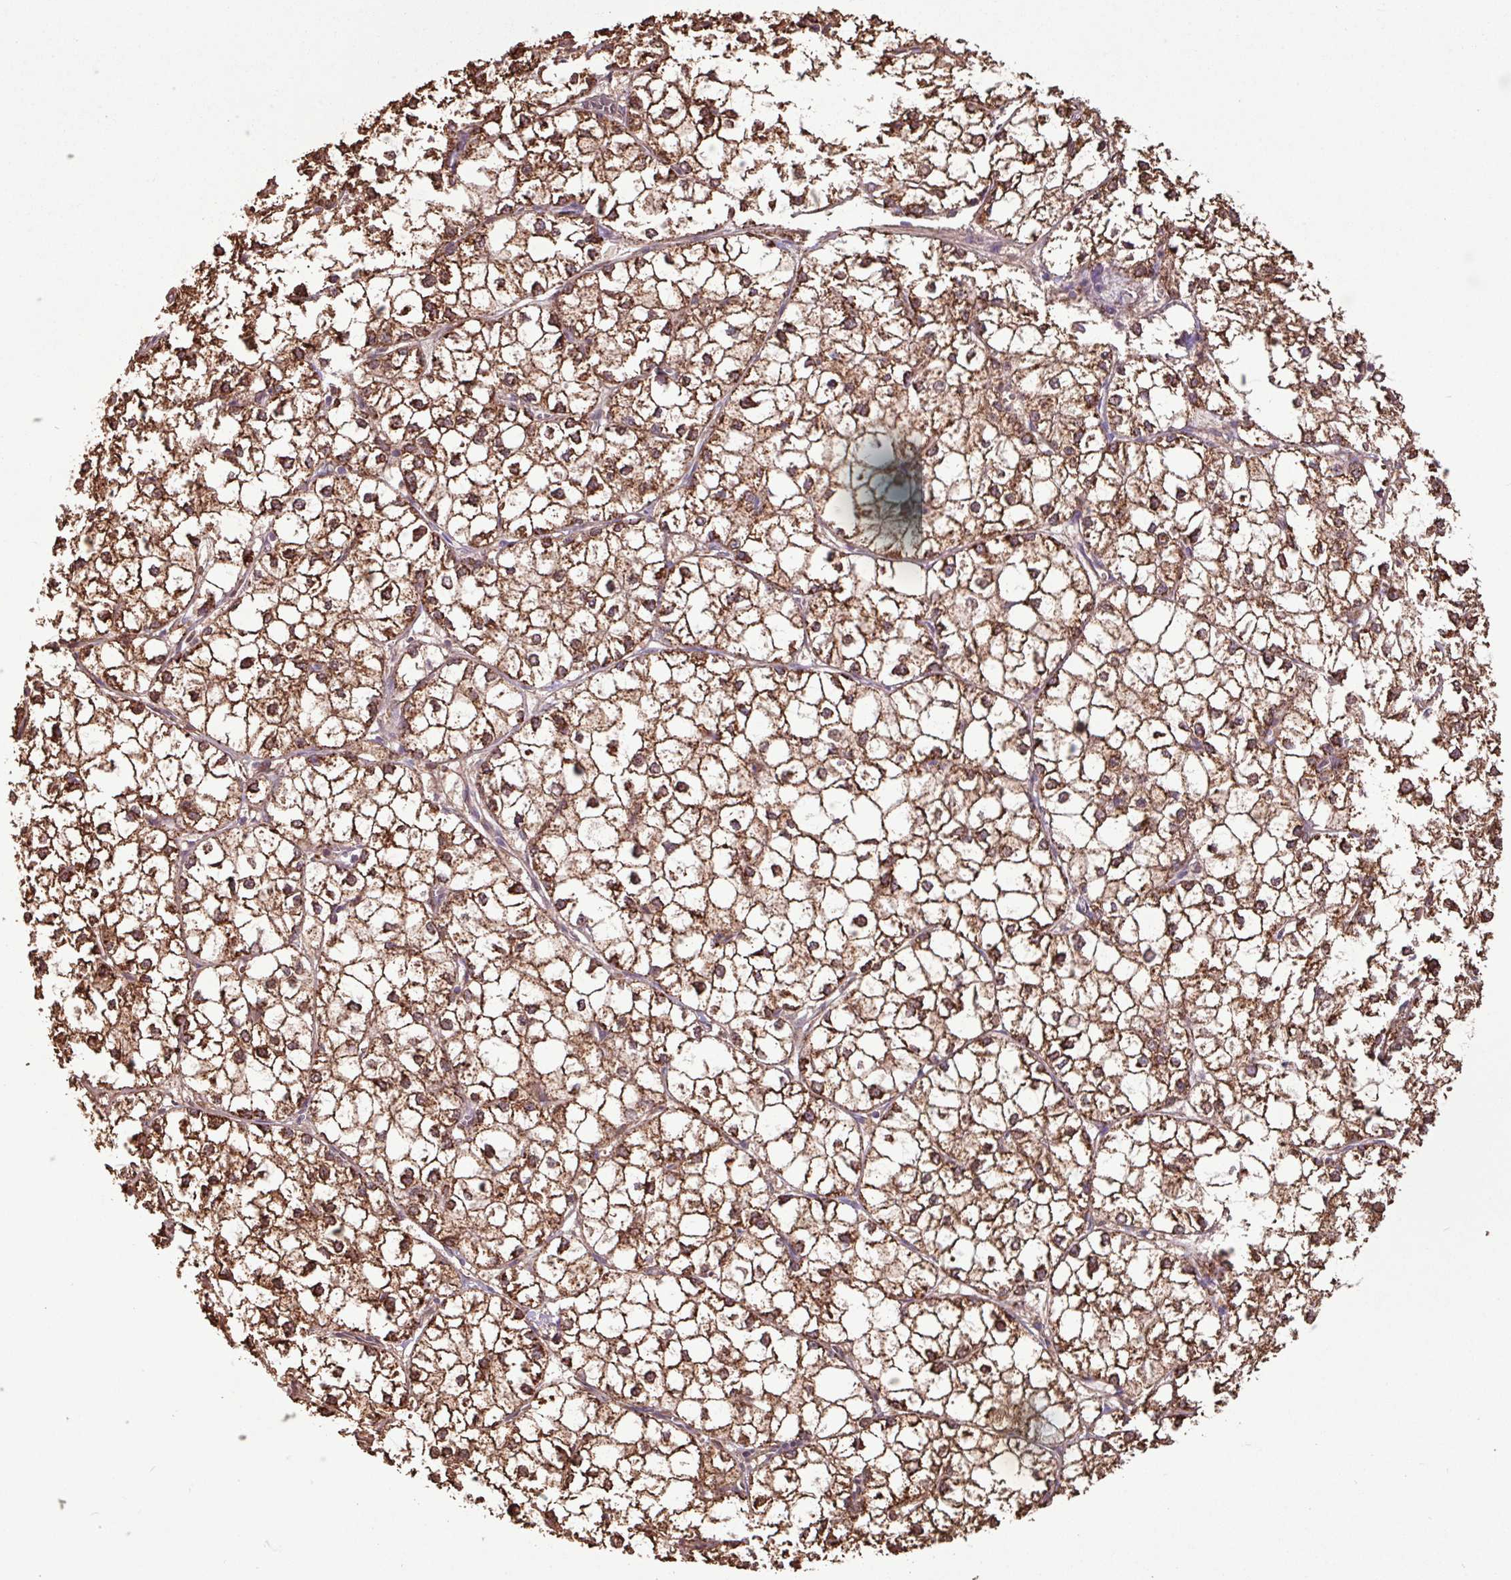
{"staining": {"intensity": "moderate", "quantity": ">75%", "location": "cytoplasmic/membranous,nuclear"}, "tissue": "liver cancer", "cell_type": "Tumor cells", "image_type": "cancer", "snomed": [{"axis": "morphology", "description": "Carcinoma, Hepatocellular, NOS"}, {"axis": "topography", "description": "Liver"}], "caption": "Human liver cancer stained with a brown dye reveals moderate cytoplasmic/membranous and nuclear positive expression in approximately >75% of tumor cells.", "gene": "CHST11", "patient": {"sex": "female", "age": 43}}